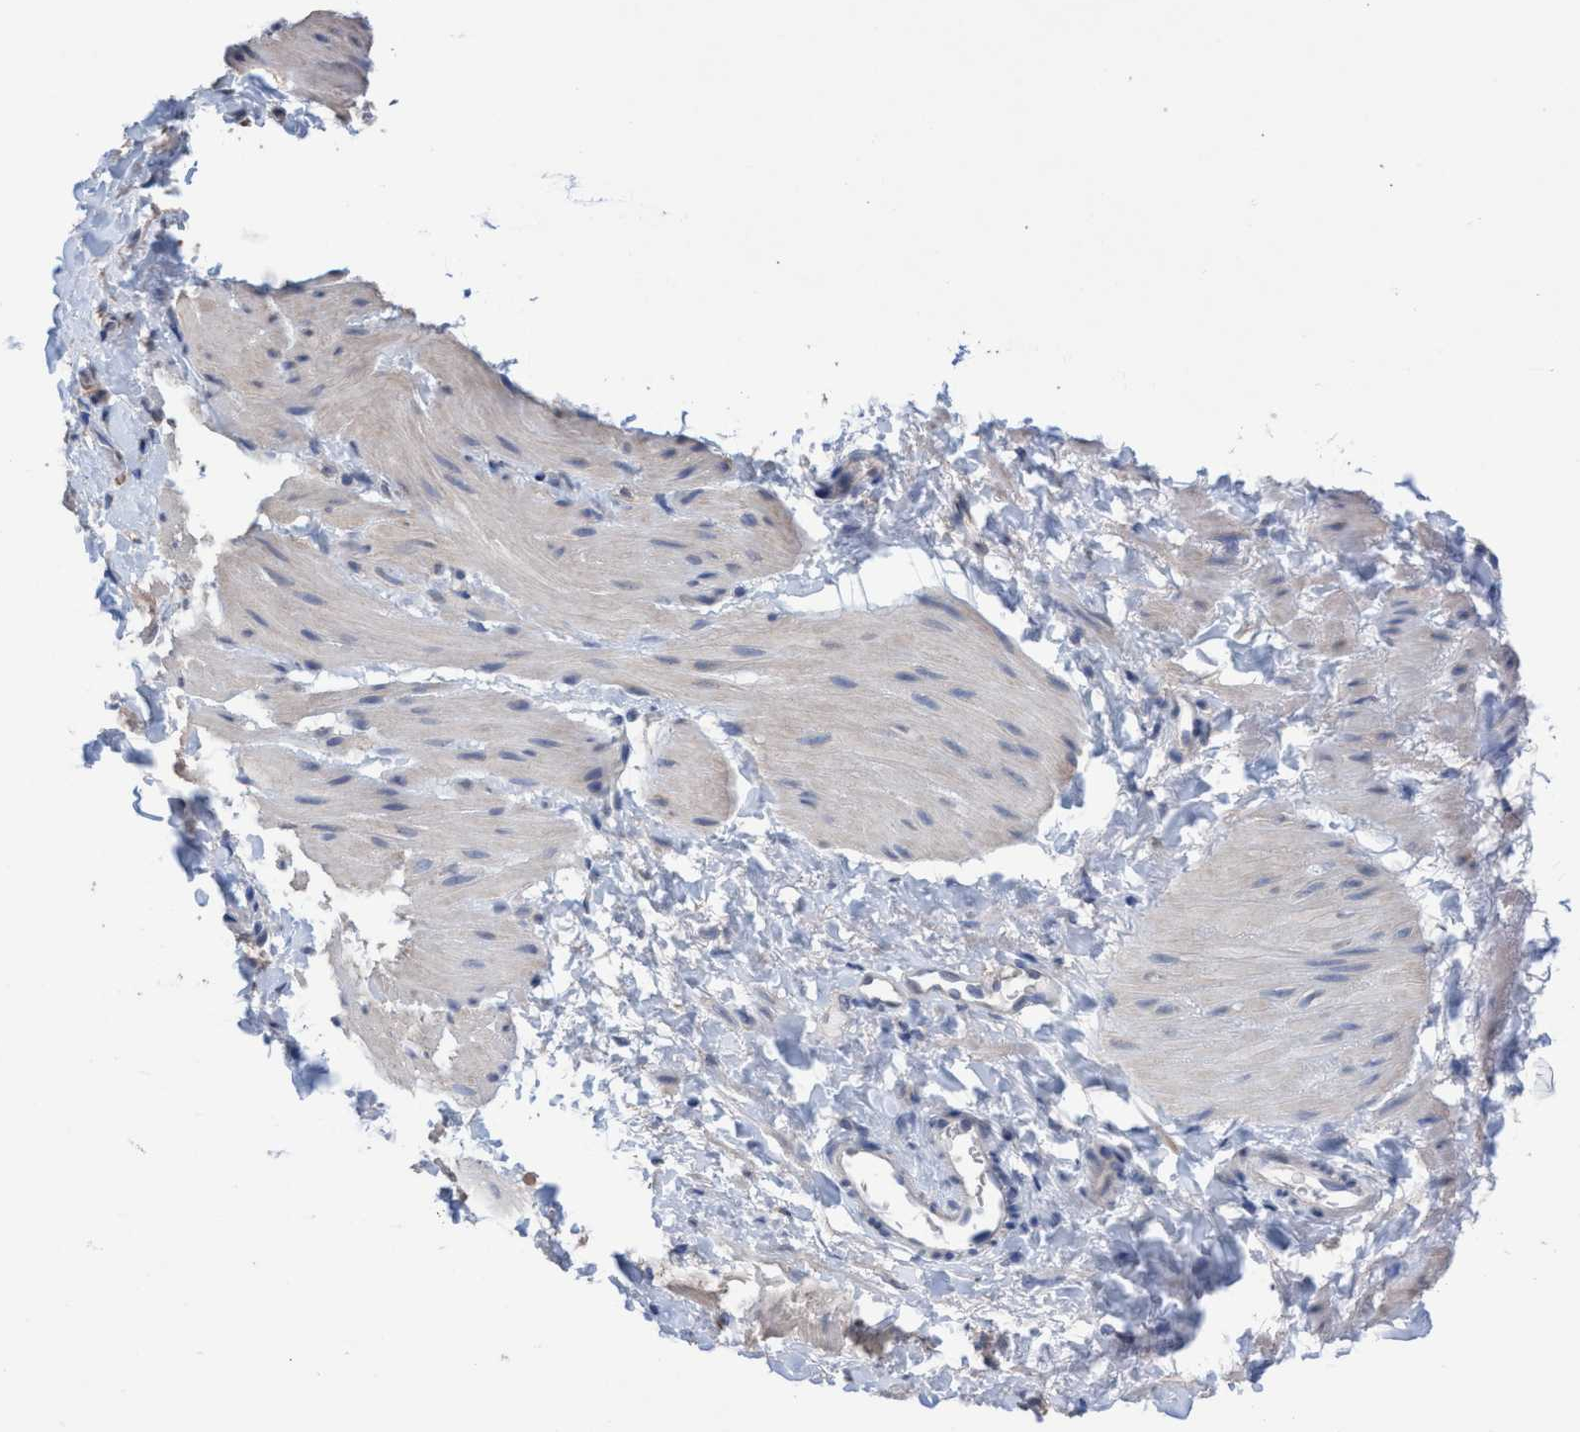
{"staining": {"intensity": "negative", "quantity": "none", "location": "none"}, "tissue": "smooth muscle", "cell_type": "Smooth muscle cells", "image_type": "normal", "snomed": [{"axis": "morphology", "description": "Normal tissue, NOS"}, {"axis": "topography", "description": "Smooth muscle"}], "caption": "Immunohistochemical staining of benign smooth muscle displays no significant expression in smooth muscle cells. (Stains: DAB immunohistochemistry with hematoxylin counter stain, Microscopy: brightfield microscopy at high magnification).", "gene": "GLOD4", "patient": {"sex": "male", "age": 16}}